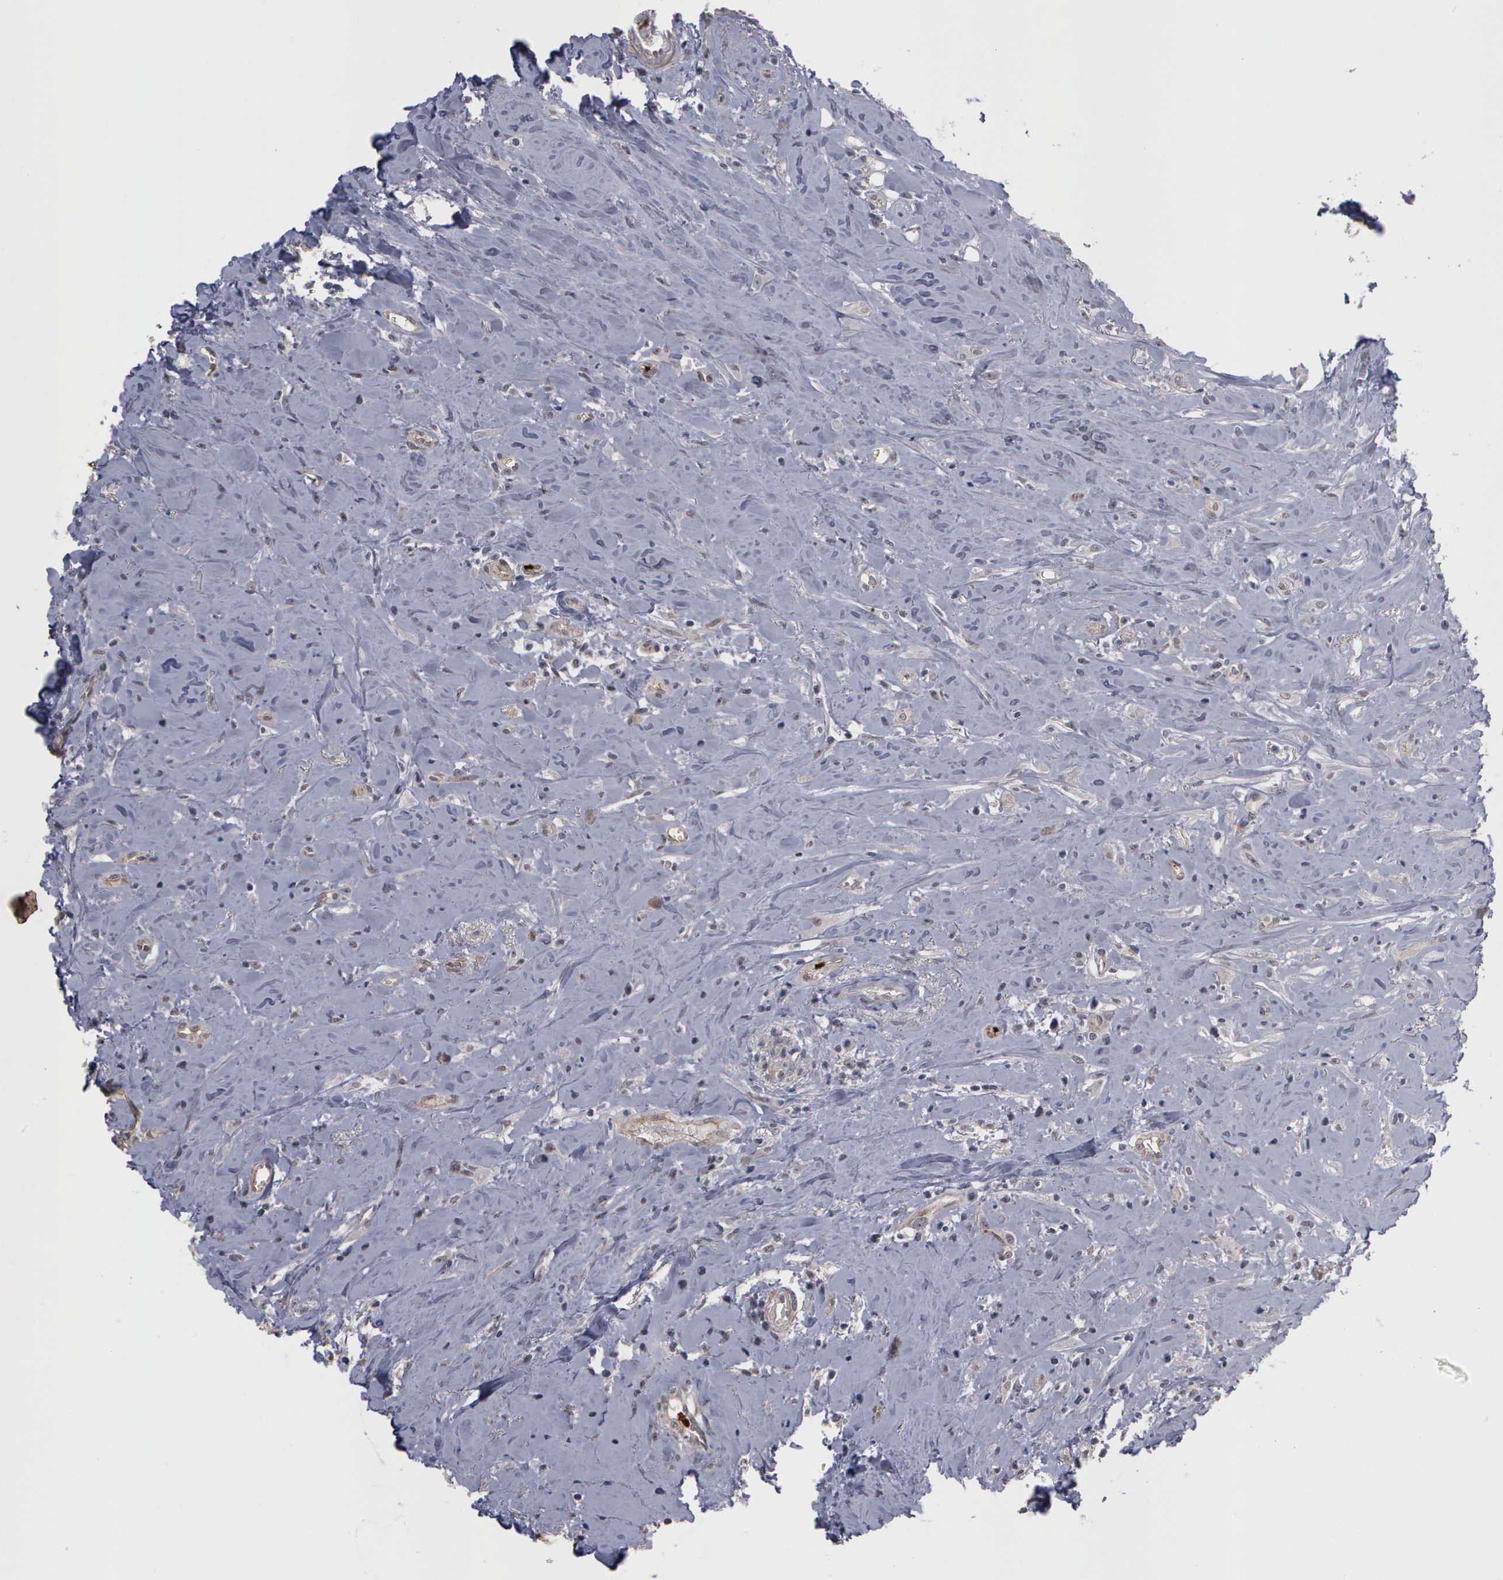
{"staining": {"intensity": "moderate", "quantity": "<25%", "location": "cytoplasmic/membranous"}, "tissue": "head and neck cancer", "cell_type": "Tumor cells", "image_type": "cancer", "snomed": [{"axis": "morphology", "description": "Squamous cell carcinoma, NOS"}, {"axis": "topography", "description": "Oral tissue"}, {"axis": "topography", "description": "Head-Neck"}], "caption": "A low amount of moderate cytoplasmic/membranous staining is present in approximately <25% of tumor cells in head and neck cancer (squamous cell carcinoma) tissue. (DAB IHC with brightfield microscopy, high magnification).", "gene": "MMP9", "patient": {"sex": "female", "age": 82}}